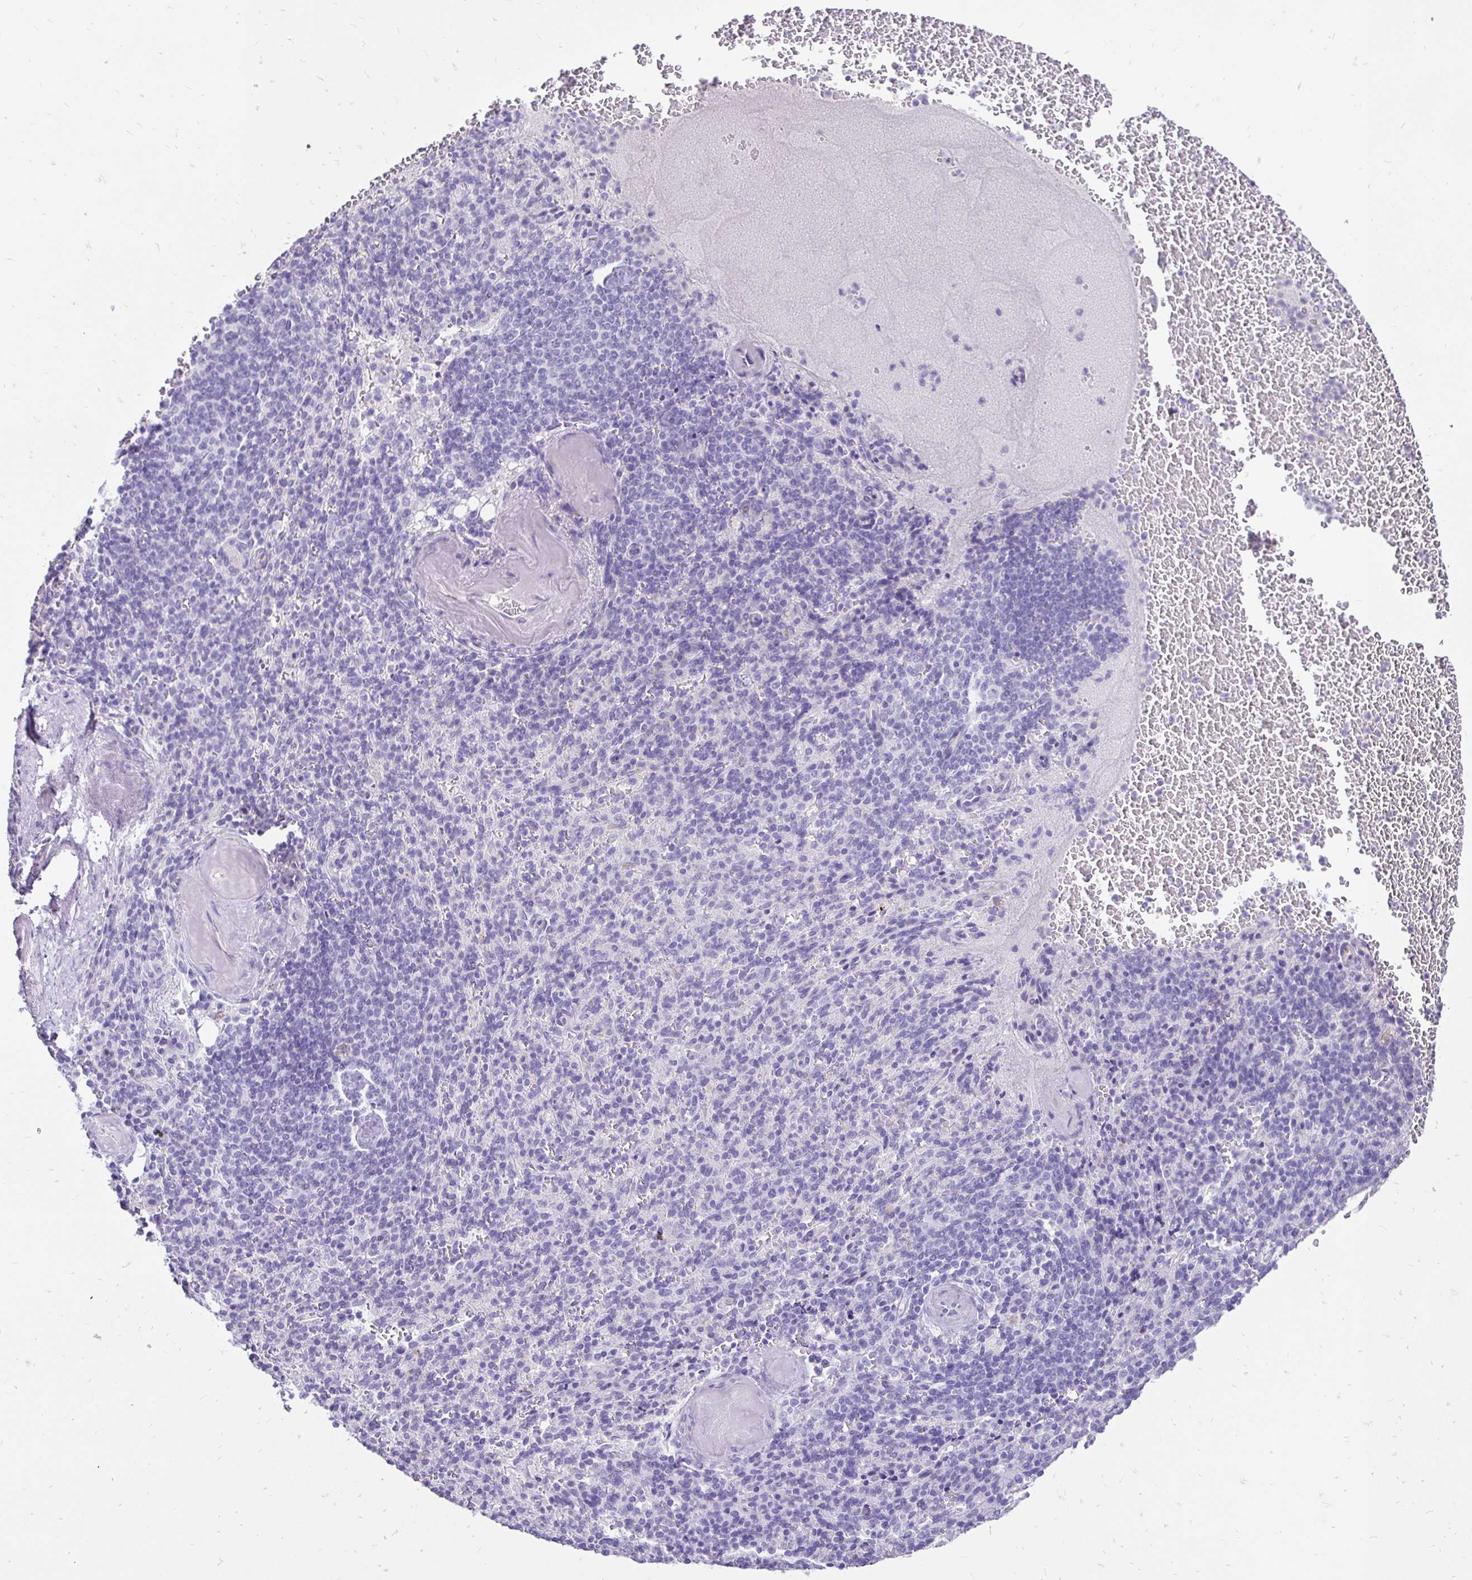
{"staining": {"intensity": "negative", "quantity": "none", "location": "none"}, "tissue": "spleen", "cell_type": "Cells in red pulp", "image_type": "normal", "snomed": [{"axis": "morphology", "description": "Normal tissue, NOS"}, {"axis": "topography", "description": "Spleen"}], "caption": "Immunohistochemistry of normal human spleen exhibits no positivity in cells in red pulp.", "gene": "TAF1D", "patient": {"sex": "female", "age": 74}}